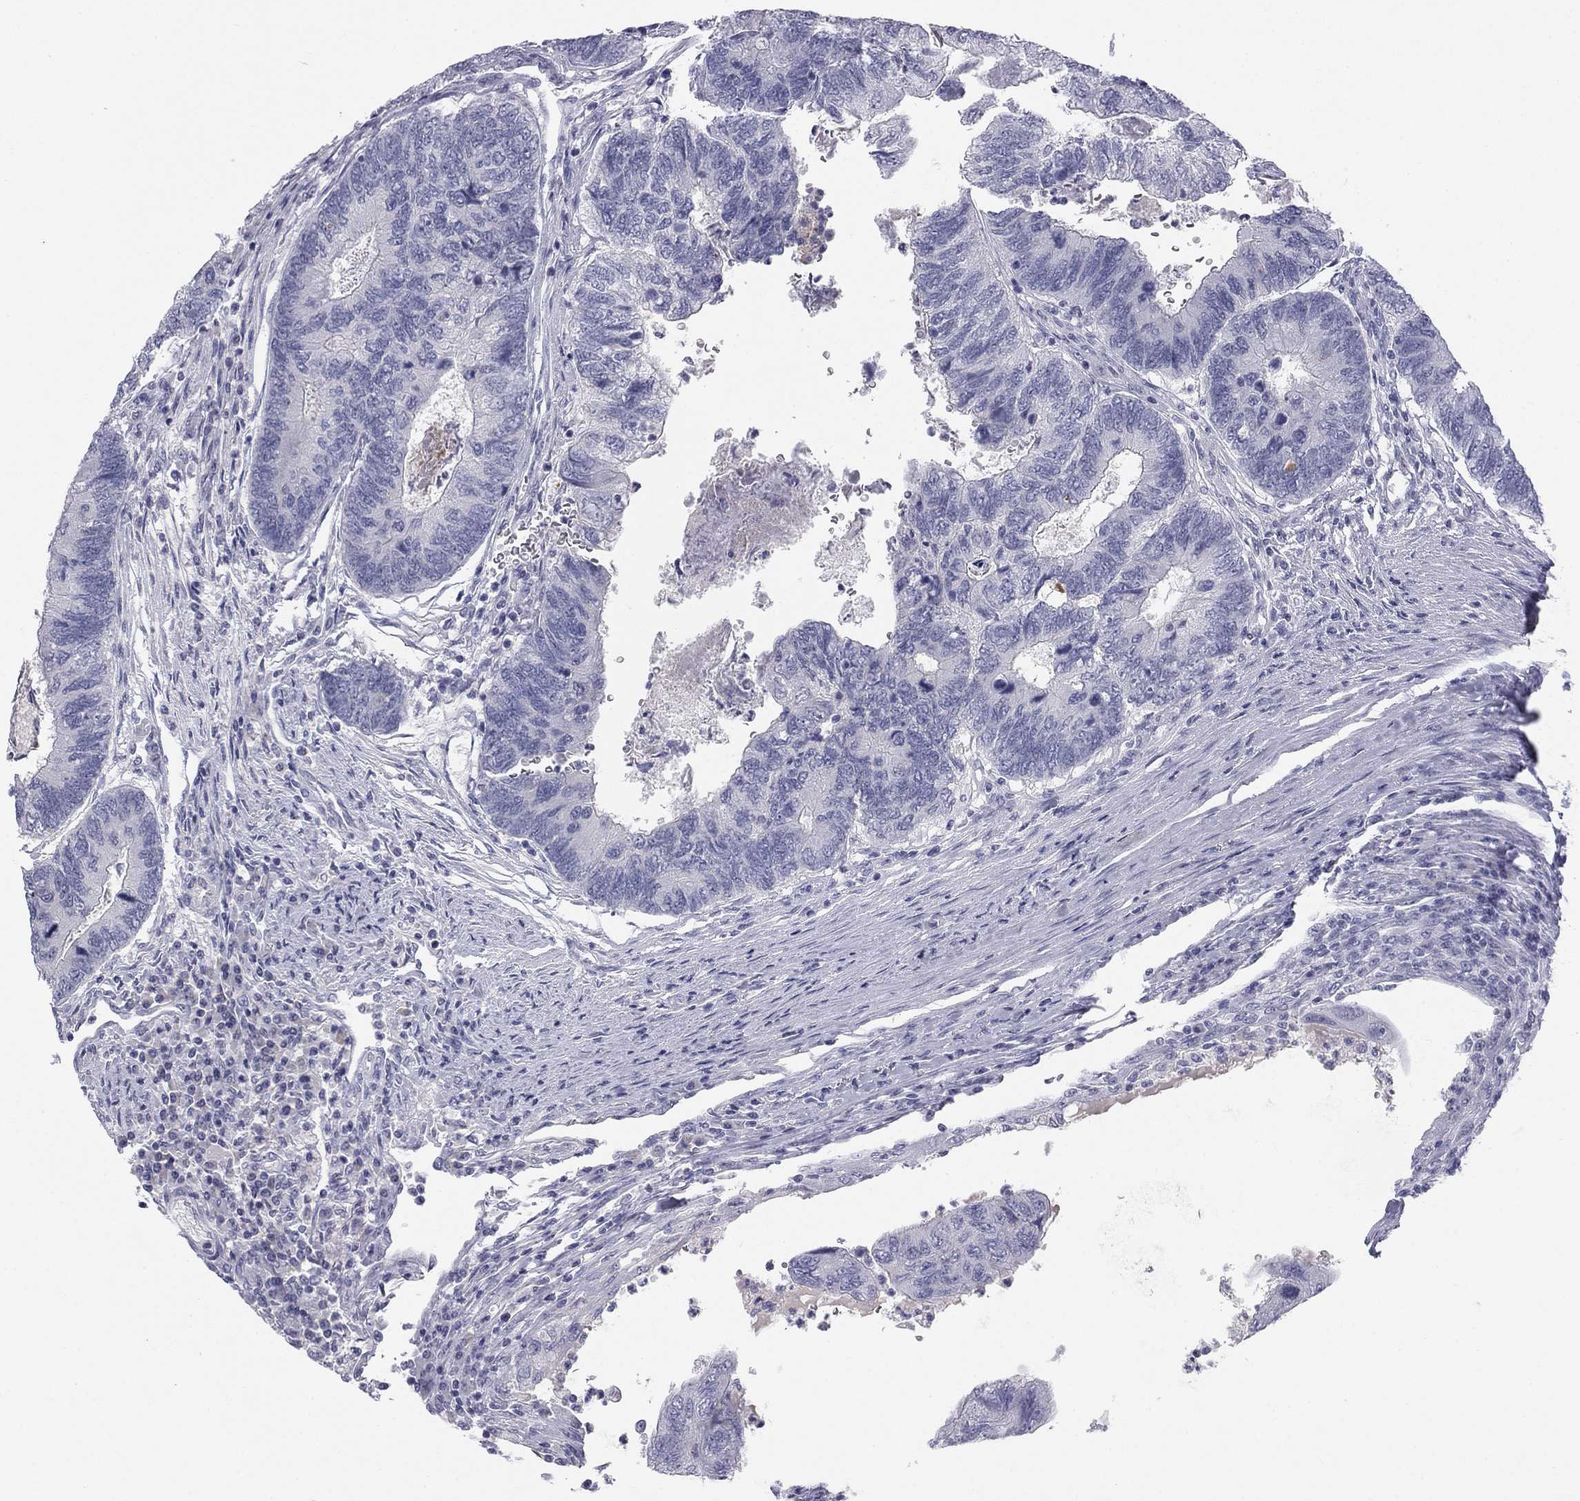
{"staining": {"intensity": "negative", "quantity": "none", "location": "none"}, "tissue": "colorectal cancer", "cell_type": "Tumor cells", "image_type": "cancer", "snomed": [{"axis": "morphology", "description": "Adenocarcinoma, NOS"}, {"axis": "topography", "description": "Colon"}], "caption": "Tumor cells are negative for brown protein staining in colorectal adenocarcinoma.", "gene": "TFAP2B", "patient": {"sex": "female", "age": 67}}